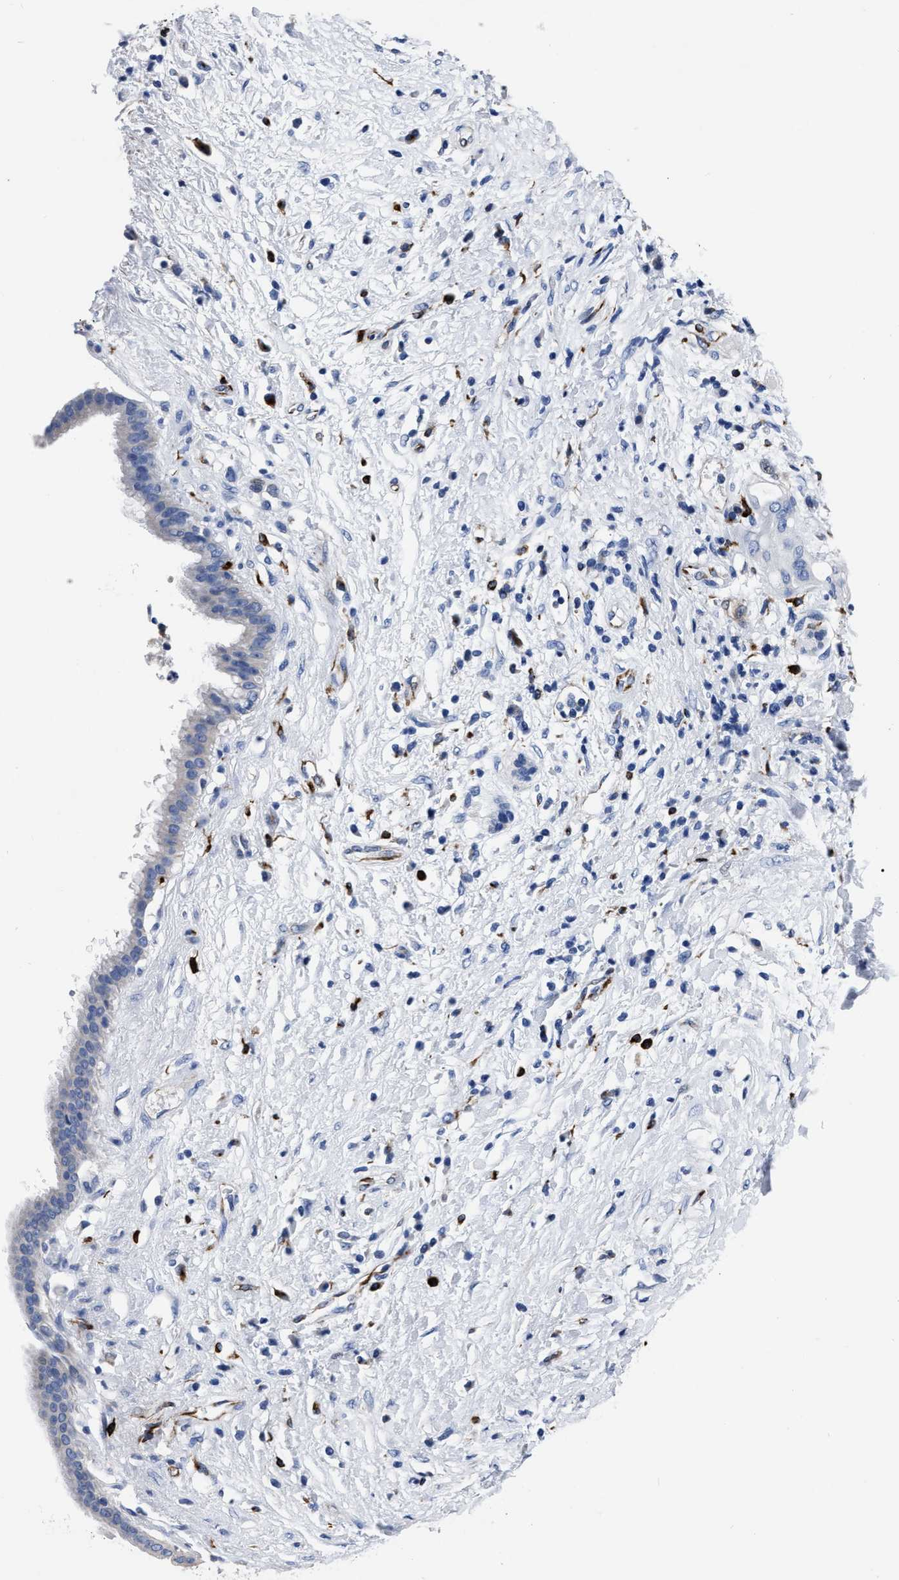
{"staining": {"intensity": "negative", "quantity": "none", "location": "none"}, "tissue": "pancreatic cancer", "cell_type": "Tumor cells", "image_type": "cancer", "snomed": [{"axis": "morphology", "description": "Adenocarcinoma, NOS"}, {"axis": "topography", "description": "Pancreas"}], "caption": "This is an IHC histopathology image of human pancreatic adenocarcinoma. There is no staining in tumor cells.", "gene": "OR10G3", "patient": {"sex": "female", "age": 56}}